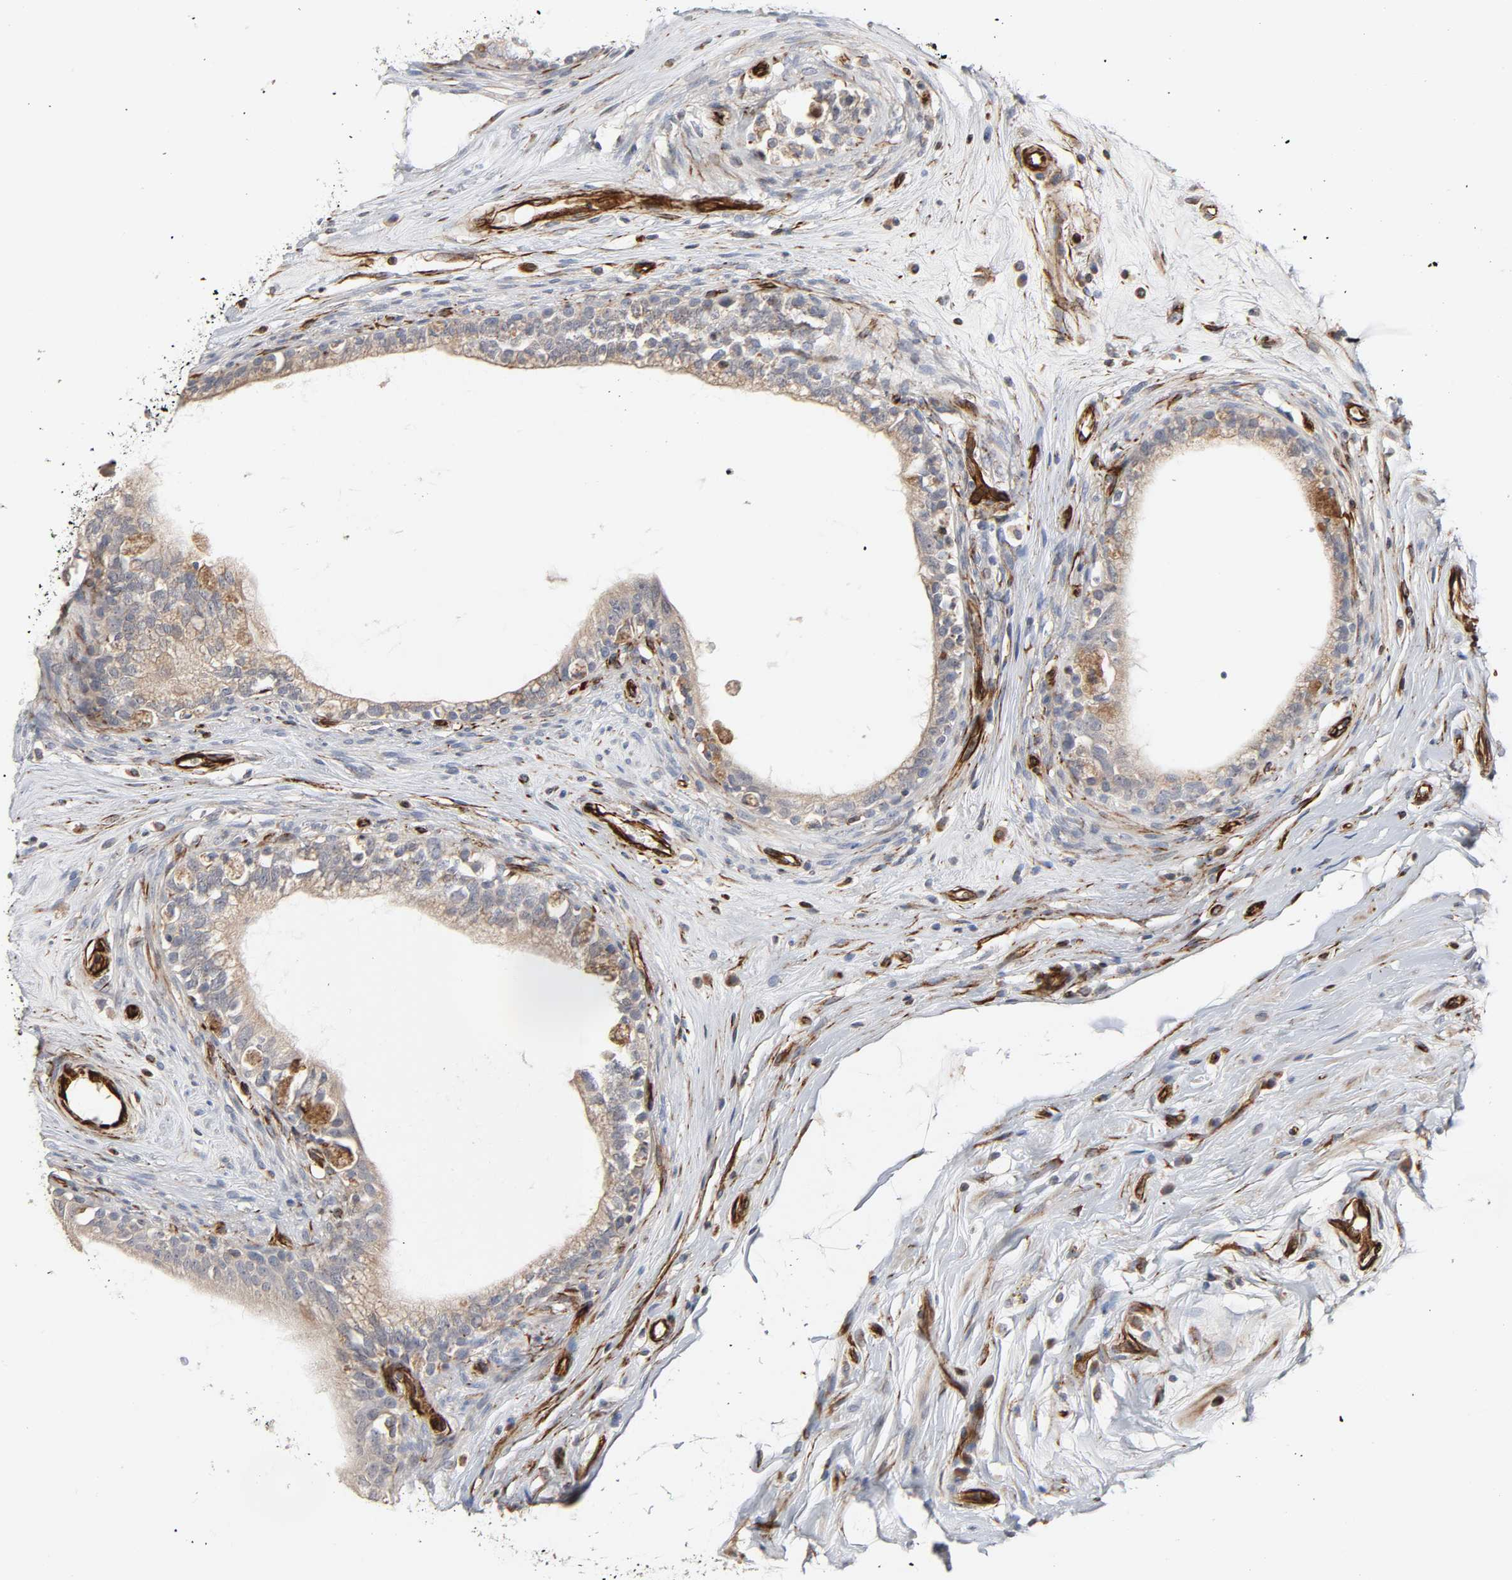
{"staining": {"intensity": "moderate", "quantity": ">75%", "location": "cytoplasmic/membranous"}, "tissue": "epididymis", "cell_type": "Glandular cells", "image_type": "normal", "snomed": [{"axis": "morphology", "description": "Normal tissue, NOS"}, {"axis": "morphology", "description": "Inflammation, NOS"}, {"axis": "topography", "description": "Epididymis"}], "caption": "Moderate cytoplasmic/membranous positivity is seen in about >75% of glandular cells in normal epididymis.", "gene": "FAM118A", "patient": {"sex": "male", "age": 84}}